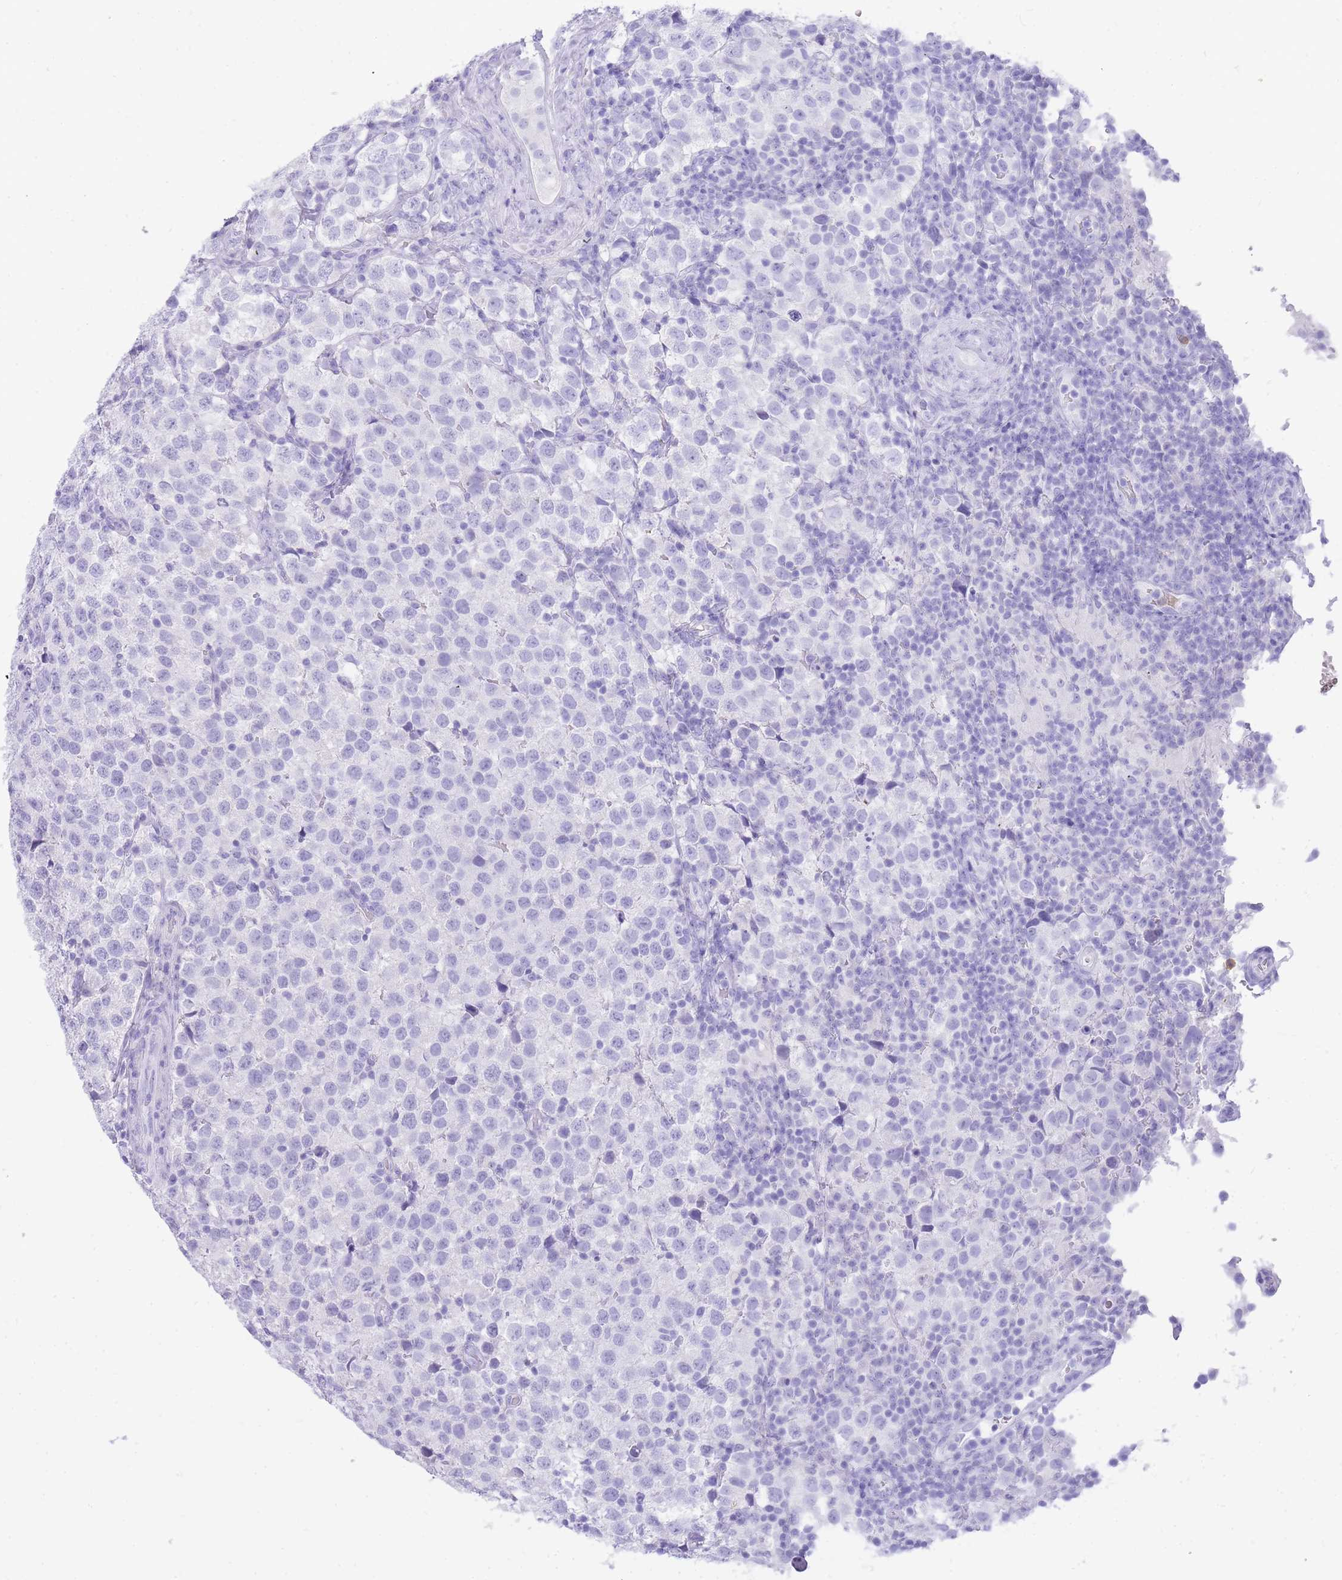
{"staining": {"intensity": "negative", "quantity": "none", "location": "none"}, "tissue": "testis cancer", "cell_type": "Tumor cells", "image_type": "cancer", "snomed": [{"axis": "morphology", "description": "Seminoma, NOS"}, {"axis": "topography", "description": "Testis"}], "caption": "There is no significant staining in tumor cells of testis cancer (seminoma).", "gene": "HERC1", "patient": {"sex": "male", "age": 34}}